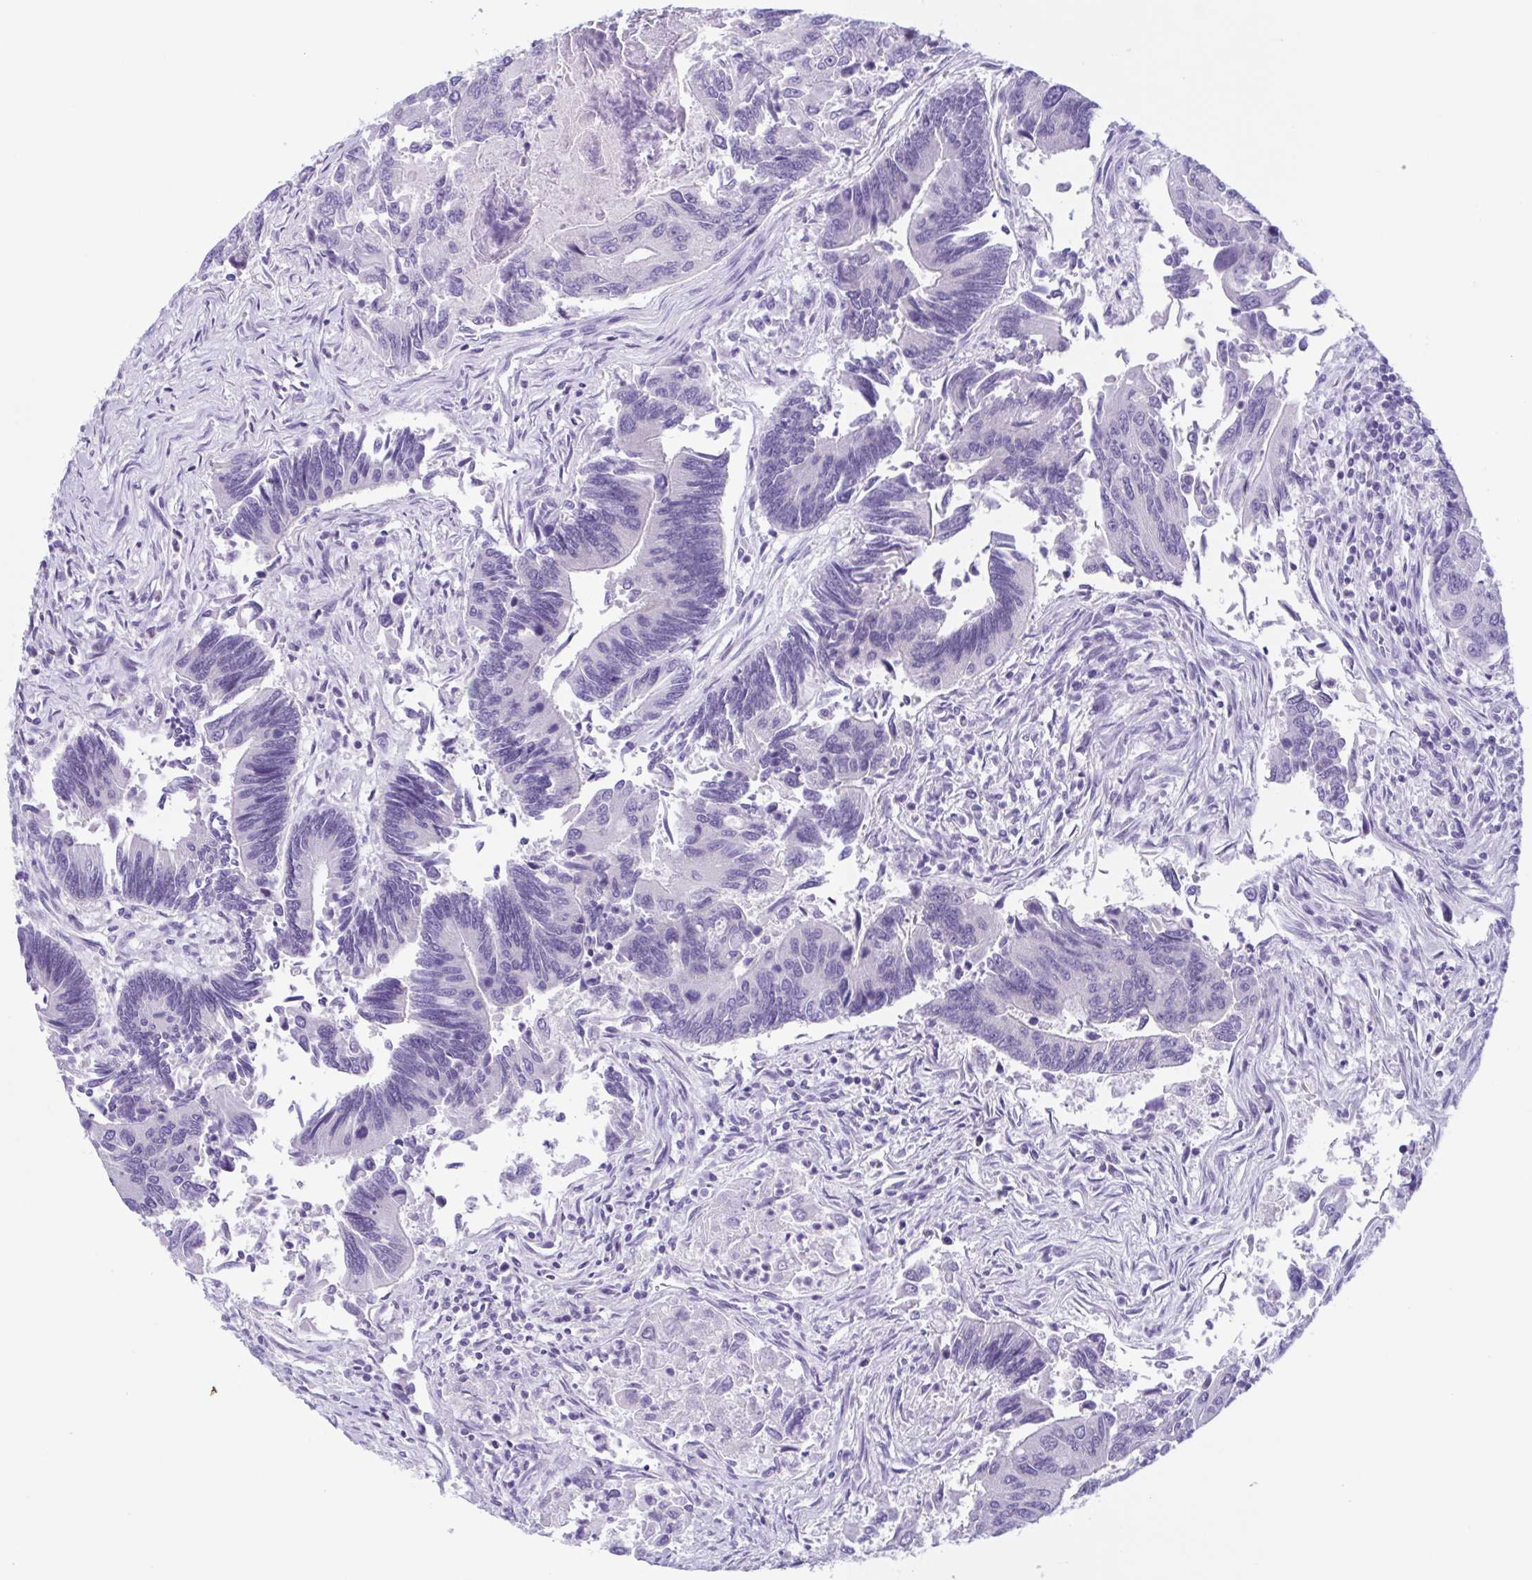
{"staining": {"intensity": "negative", "quantity": "none", "location": "none"}, "tissue": "colorectal cancer", "cell_type": "Tumor cells", "image_type": "cancer", "snomed": [{"axis": "morphology", "description": "Adenocarcinoma, NOS"}, {"axis": "topography", "description": "Colon"}], "caption": "The histopathology image shows no staining of tumor cells in adenocarcinoma (colorectal).", "gene": "INAFM1", "patient": {"sex": "female", "age": 67}}